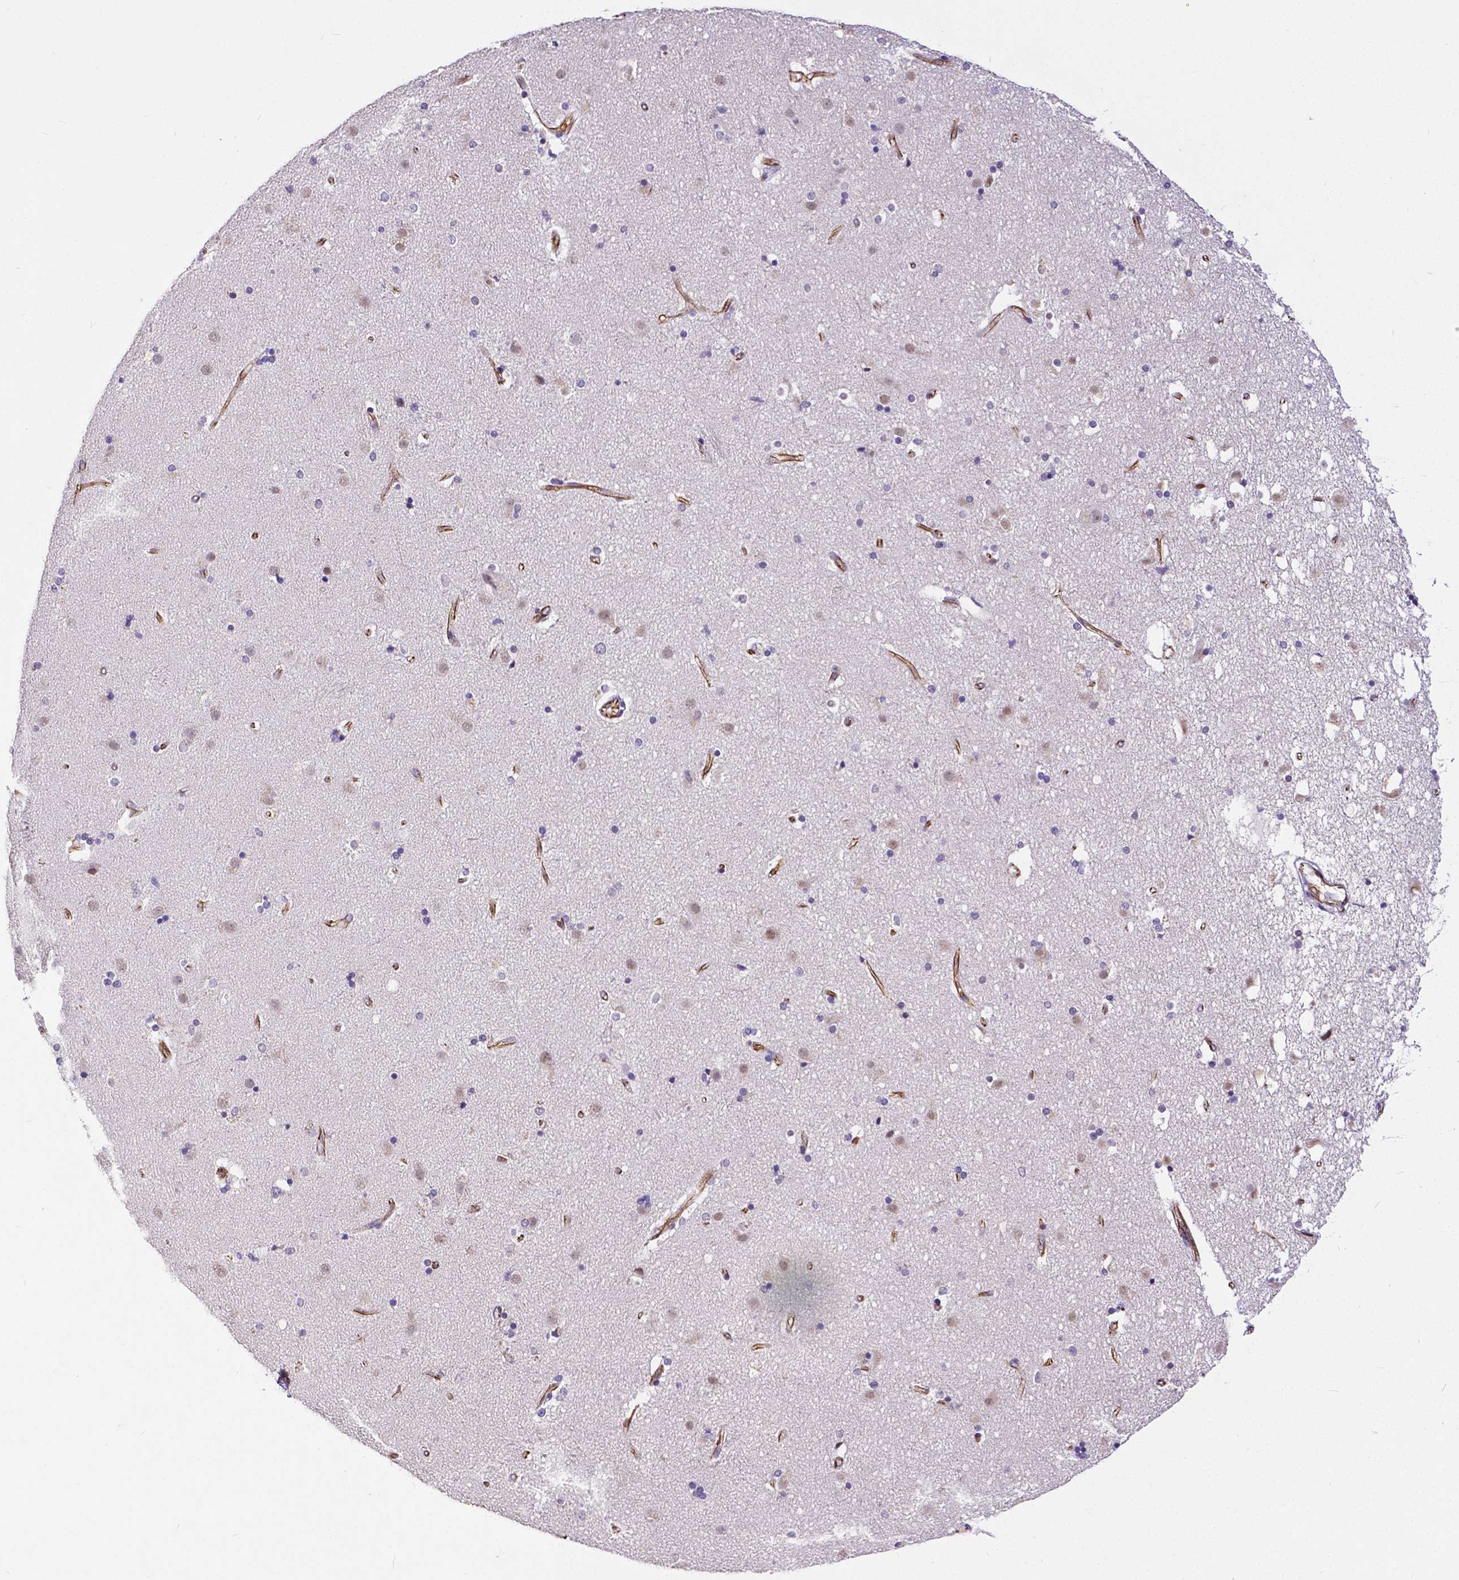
{"staining": {"intensity": "negative", "quantity": "none", "location": "none"}, "tissue": "caudate", "cell_type": "Glial cells", "image_type": "normal", "snomed": [{"axis": "morphology", "description": "Normal tissue, NOS"}, {"axis": "topography", "description": "Lateral ventricle wall"}], "caption": "Immunohistochemical staining of unremarkable caudate reveals no significant positivity in glial cells.", "gene": "OCLN", "patient": {"sex": "female", "age": 71}}